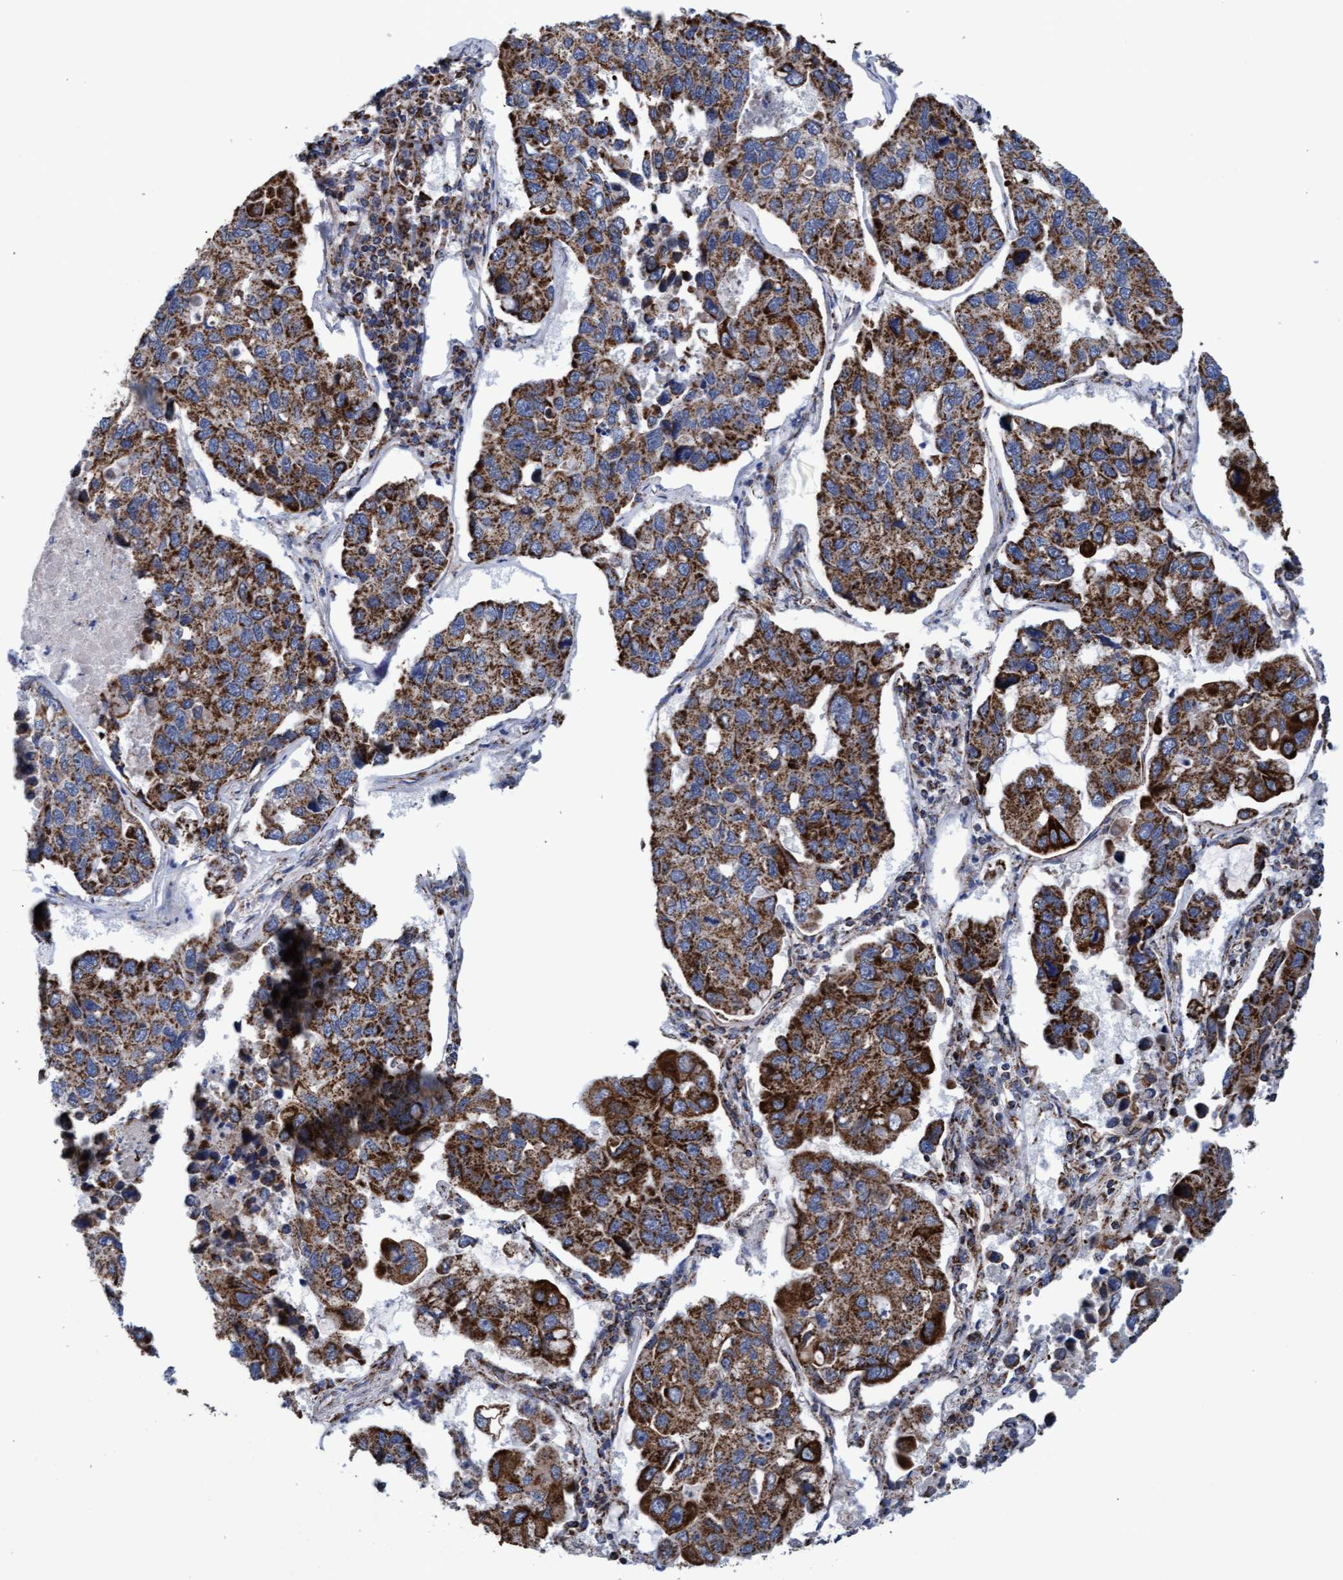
{"staining": {"intensity": "strong", "quantity": ">75%", "location": "cytoplasmic/membranous"}, "tissue": "lung cancer", "cell_type": "Tumor cells", "image_type": "cancer", "snomed": [{"axis": "morphology", "description": "Adenocarcinoma, NOS"}, {"axis": "topography", "description": "Lung"}], "caption": "Human lung cancer stained with a protein marker displays strong staining in tumor cells.", "gene": "MRPL38", "patient": {"sex": "male", "age": 64}}